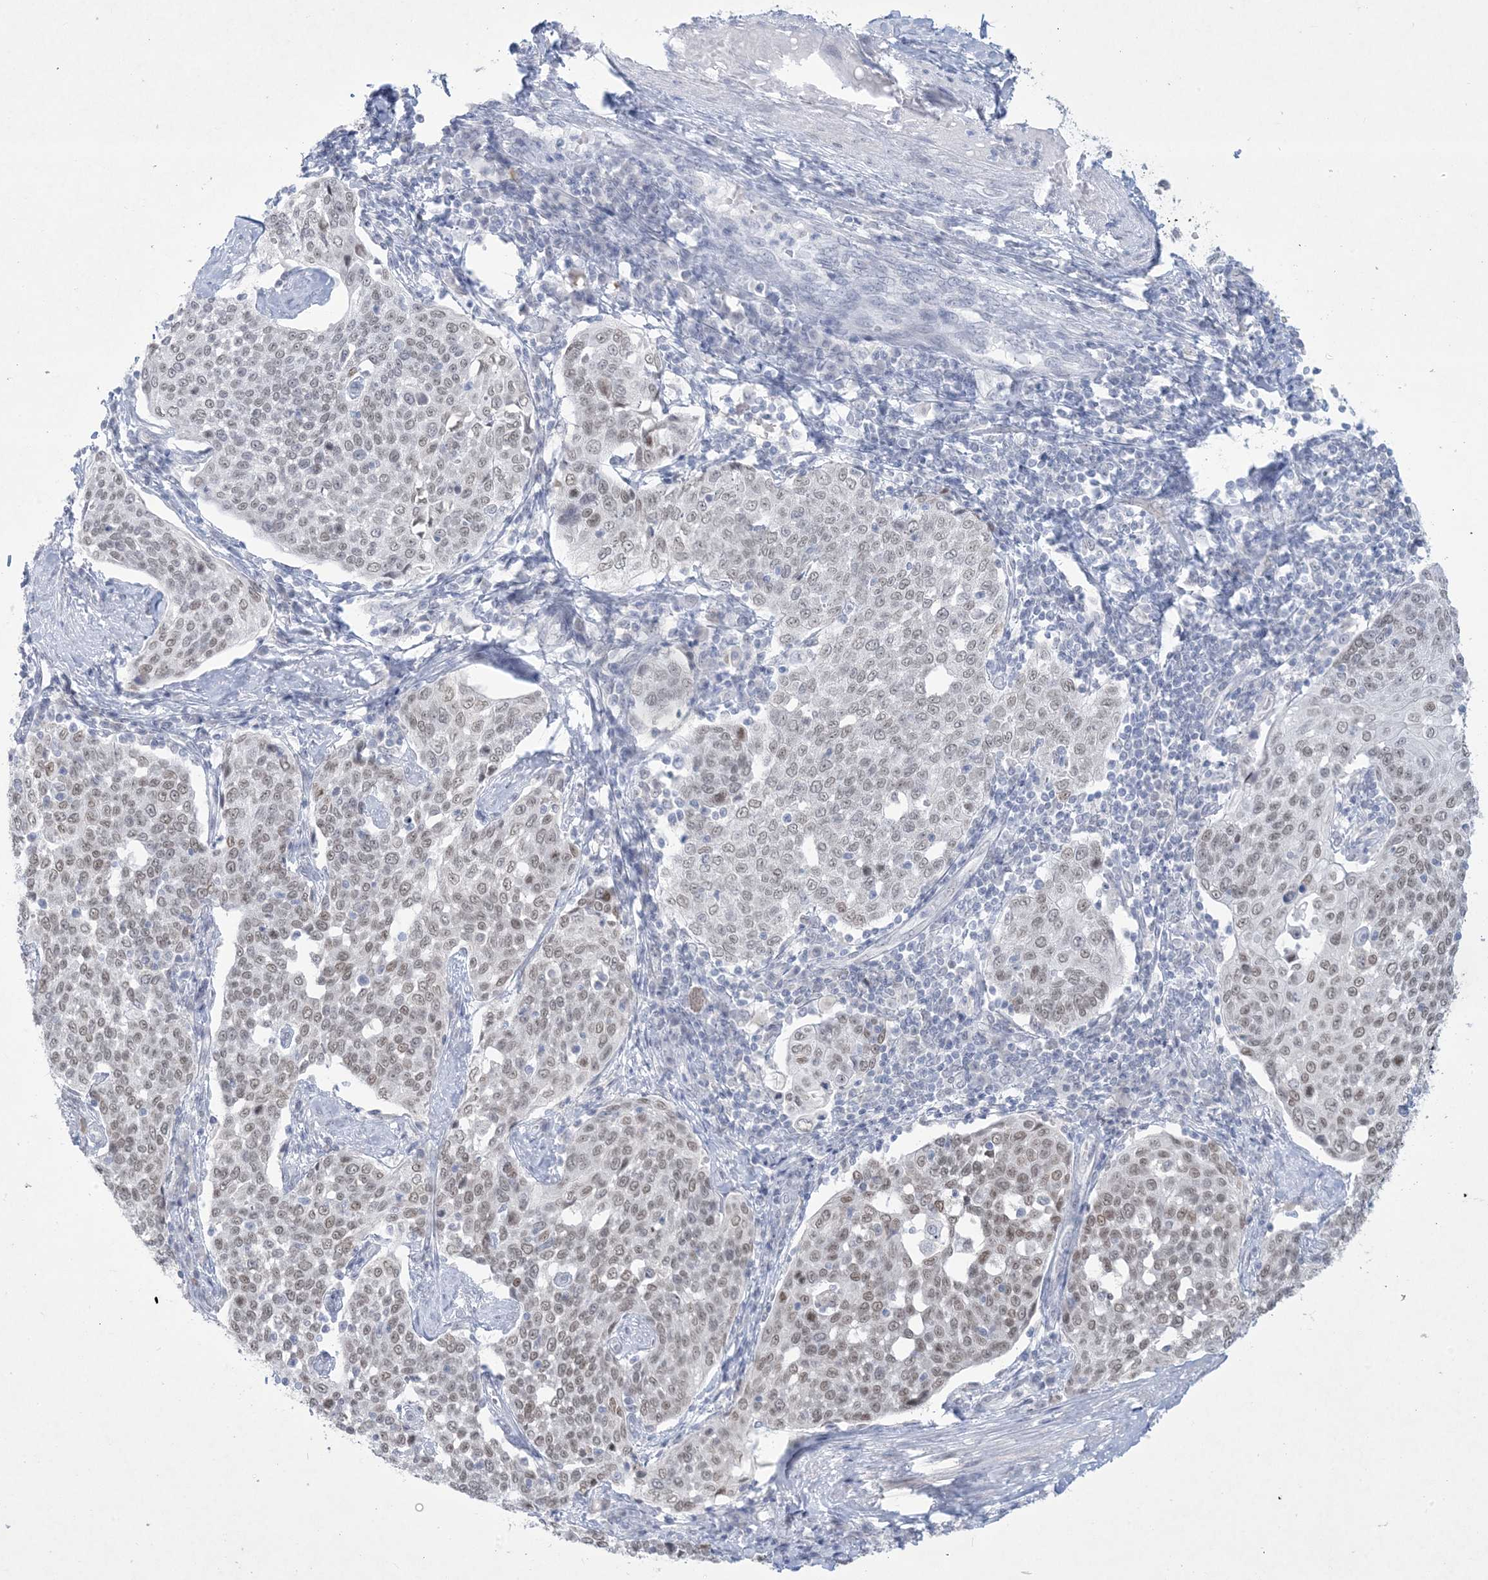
{"staining": {"intensity": "weak", "quantity": "25%-75%", "location": "nuclear"}, "tissue": "cervical cancer", "cell_type": "Tumor cells", "image_type": "cancer", "snomed": [{"axis": "morphology", "description": "Squamous cell carcinoma, NOS"}, {"axis": "topography", "description": "Cervix"}], "caption": "Cervical cancer stained with a protein marker demonstrates weak staining in tumor cells.", "gene": "HOMEZ", "patient": {"sex": "female", "age": 34}}